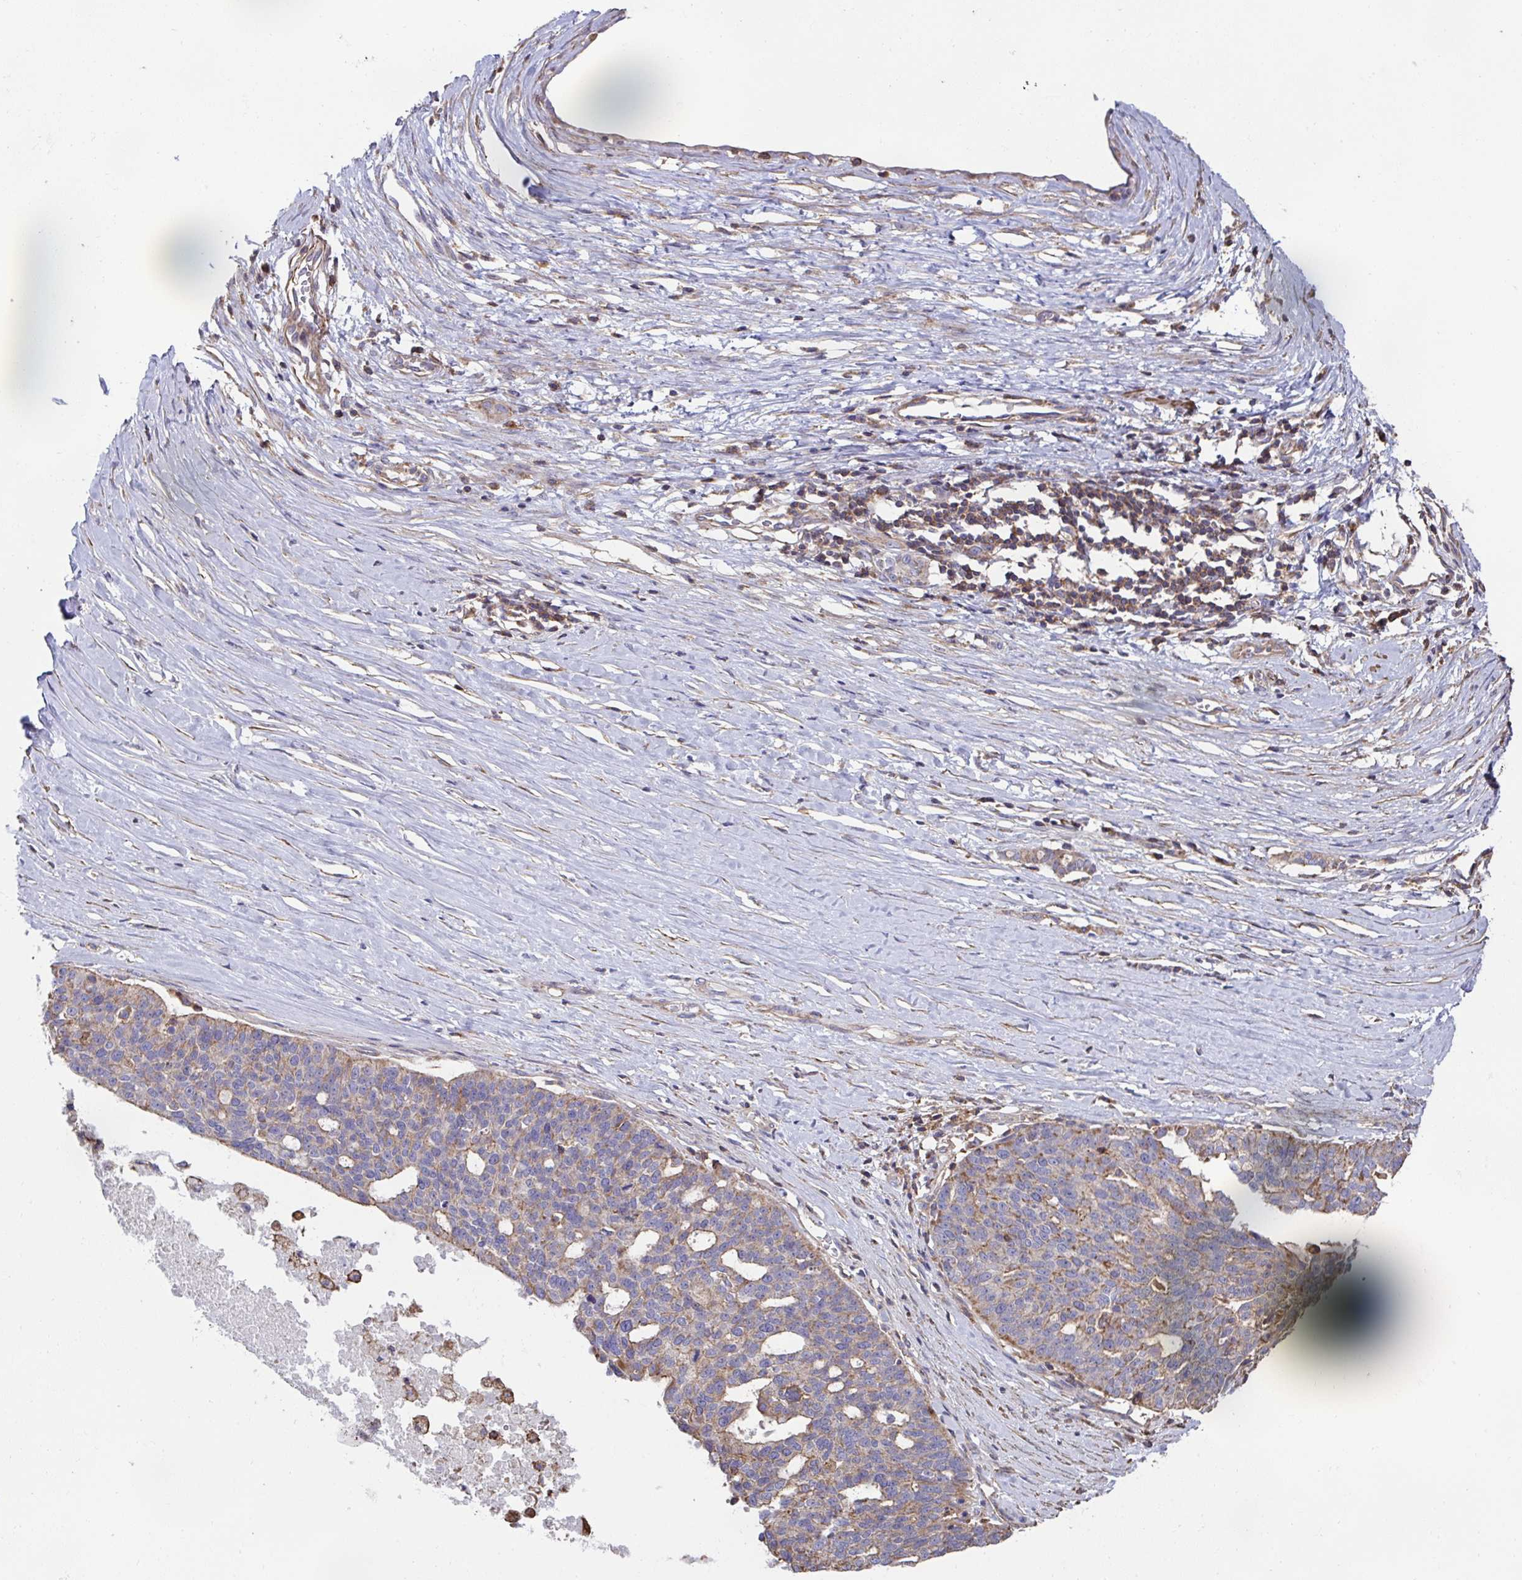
{"staining": {"intensity": "moderate", "quantity": "25%-75%", "location": "cytoplasmic/membranous"}, "tissue": "ovarian cancer", "cell_type": "Tumor cells", "image_type": "cancer", "snomed": [{"axis": "morphology", "description": "Cystadenocarcinoma, serous, NOS"}, {"axis": "topography", "description": "Ovary"}], "caption": "Ovarian cancer (serous cystadenocarcinoma) stained with a protein marker reveals moderate staining in tumor cells.", "gene": "DZANK1", "patient": {"sex": "female", "age": 59}}